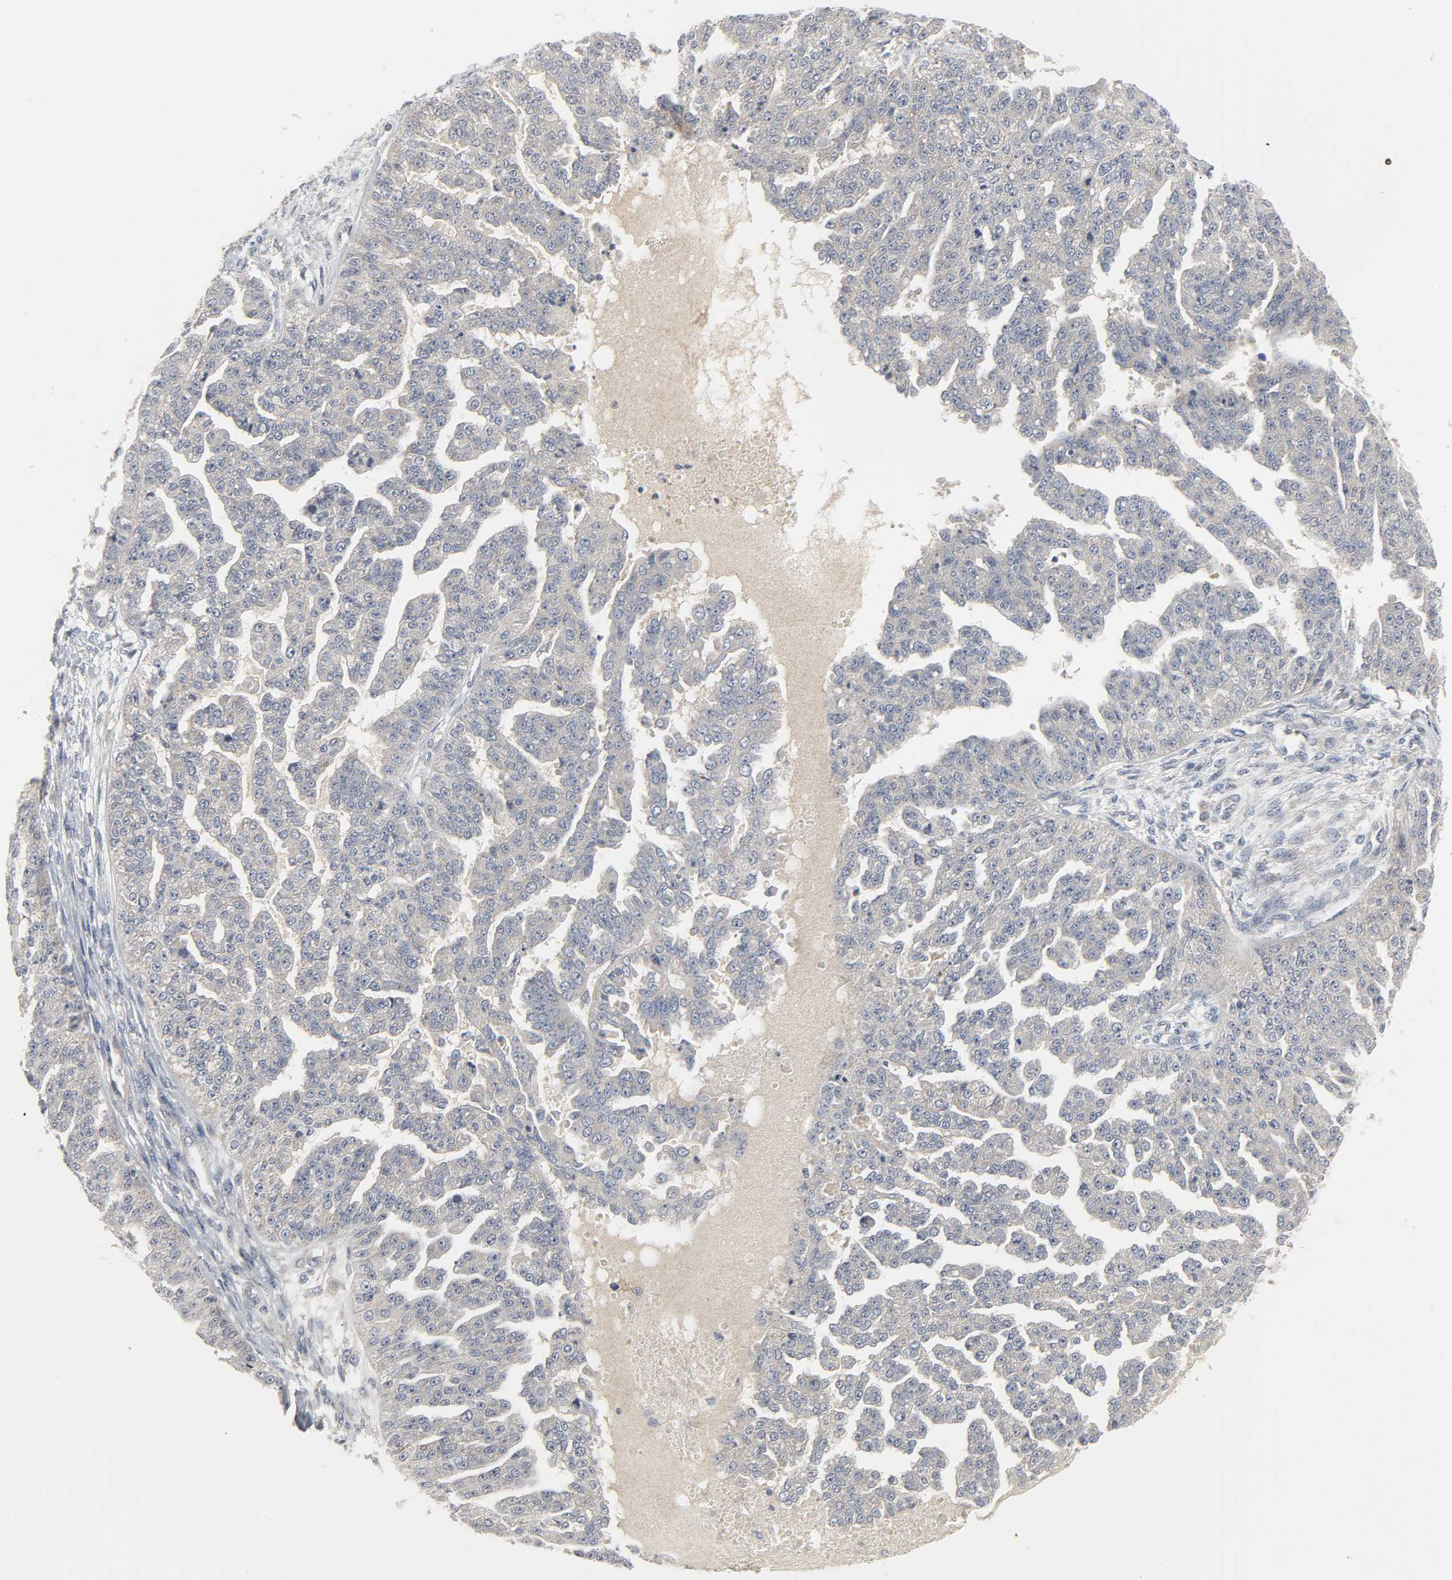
{"staining": {"intensity": "weak", "quantity": "25%-75%", "location": "cytoplasmic/membranous"}, "tissue": "ovarian cancer", "cell_type": "Tumor cells", "image_type": "cancer", "snomed": [{"axis": "morphology", "description": "Cystadenocarcinoma, serous, NOS"}, {"axis": "topography", "description": "Ovary"}], "caption": "Ovarian cancer stained with a protein marker demonstrates weak staining in tumor cells.", "gene": "CLIP1", "patient": {"sex": "female", "age": 58}}